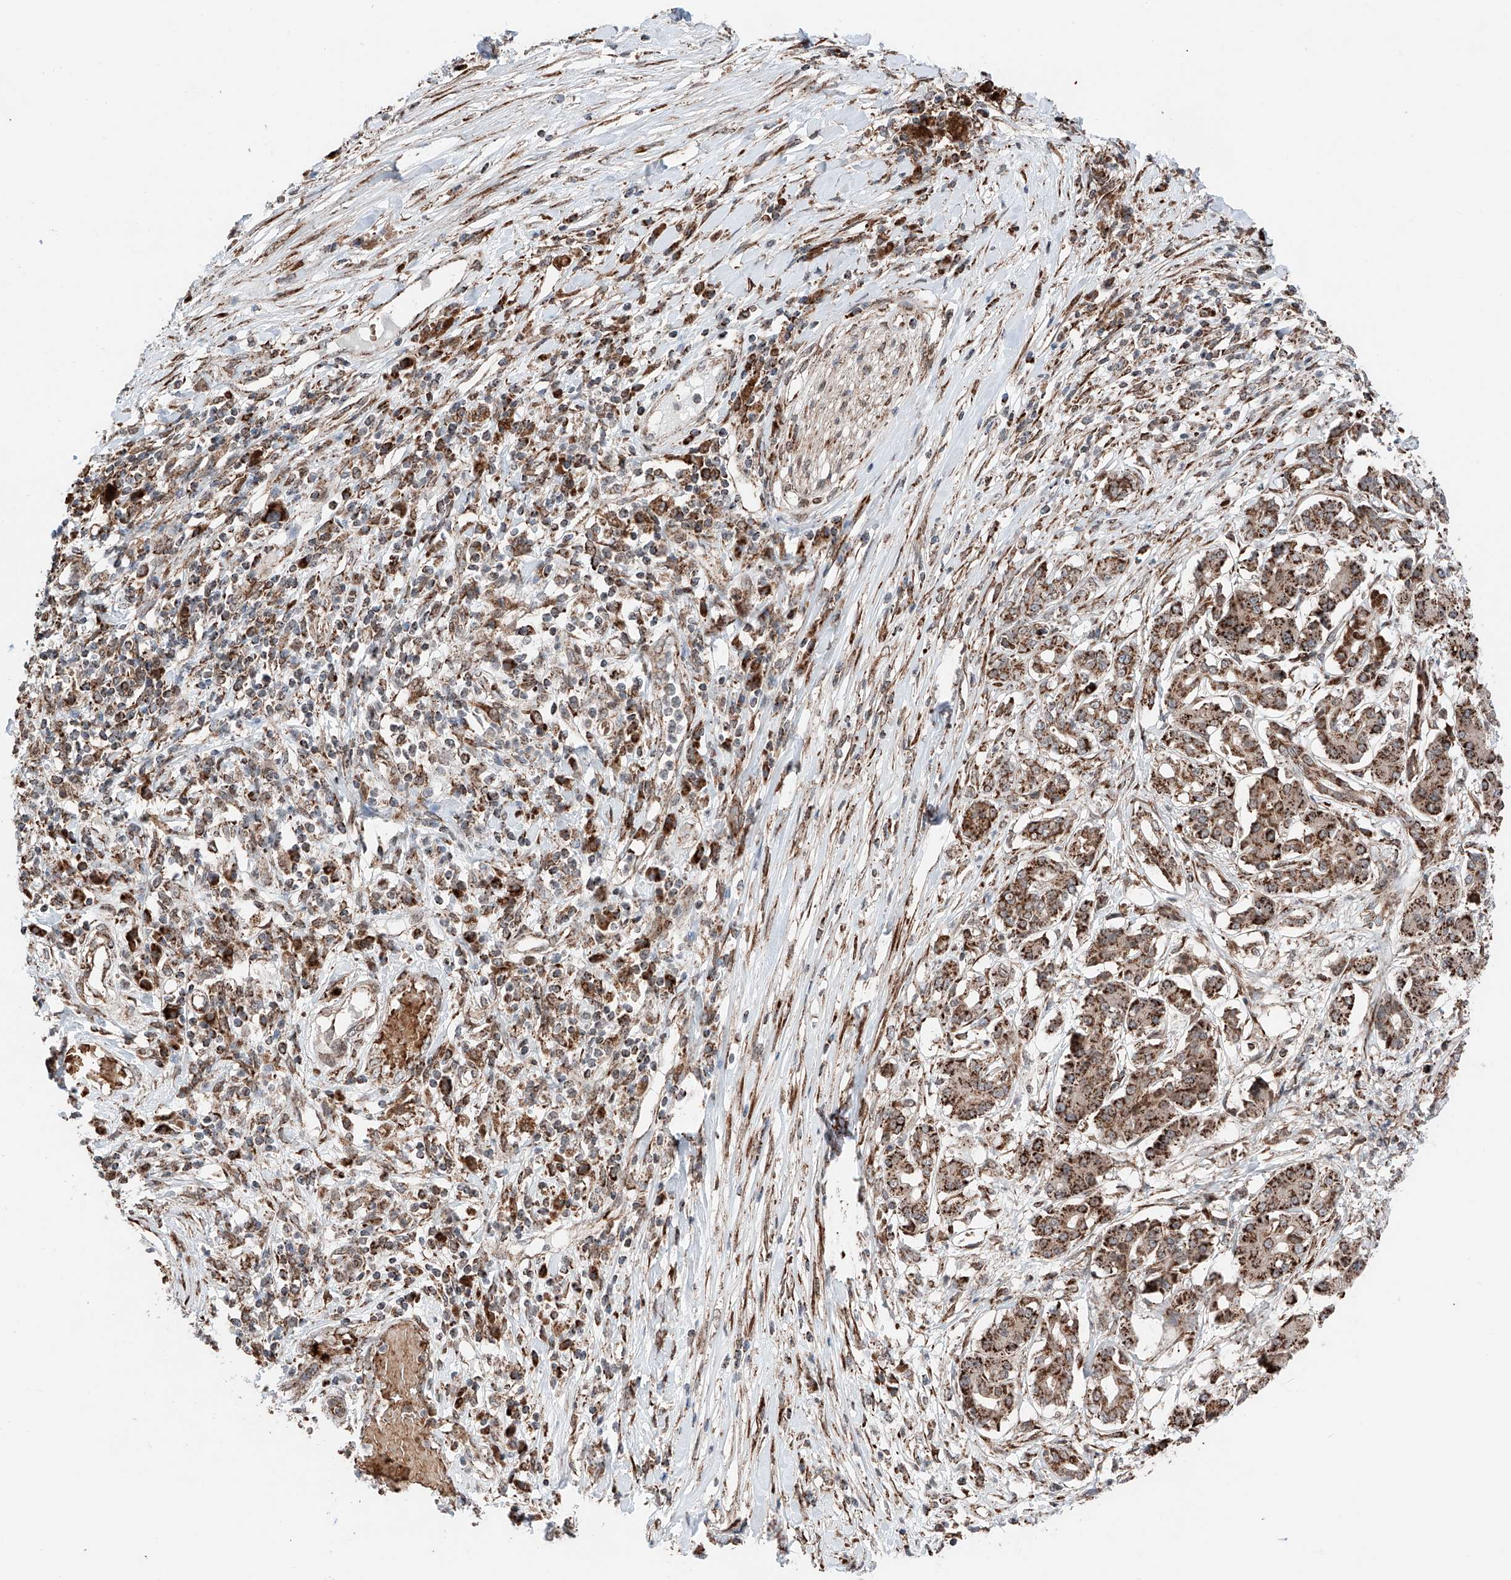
{"staining": {"intensity": "strong", "quantity": ">75%", "location": "cytoplasmic/membranous"}, "tissue": "pancreatic cancer", "cell_type": "Tumor cells", "image_type": "cancer", "snomed": [{"axis": "morphology", "description": "Adenocarcinoma, NOS"}, {"axis": "topography", "description": "Pancreas"}], "caption": "Immunohistochemical staining of human pancreatic cancer displays high levels of strong cytoplasmic/membranous protein expression in about >75% of tumor cells. (DAB IHC with brightfield microscopy, high magnification).", "gene": "ZSCAN29", "patient": {"sex": "female", "age": 56}}